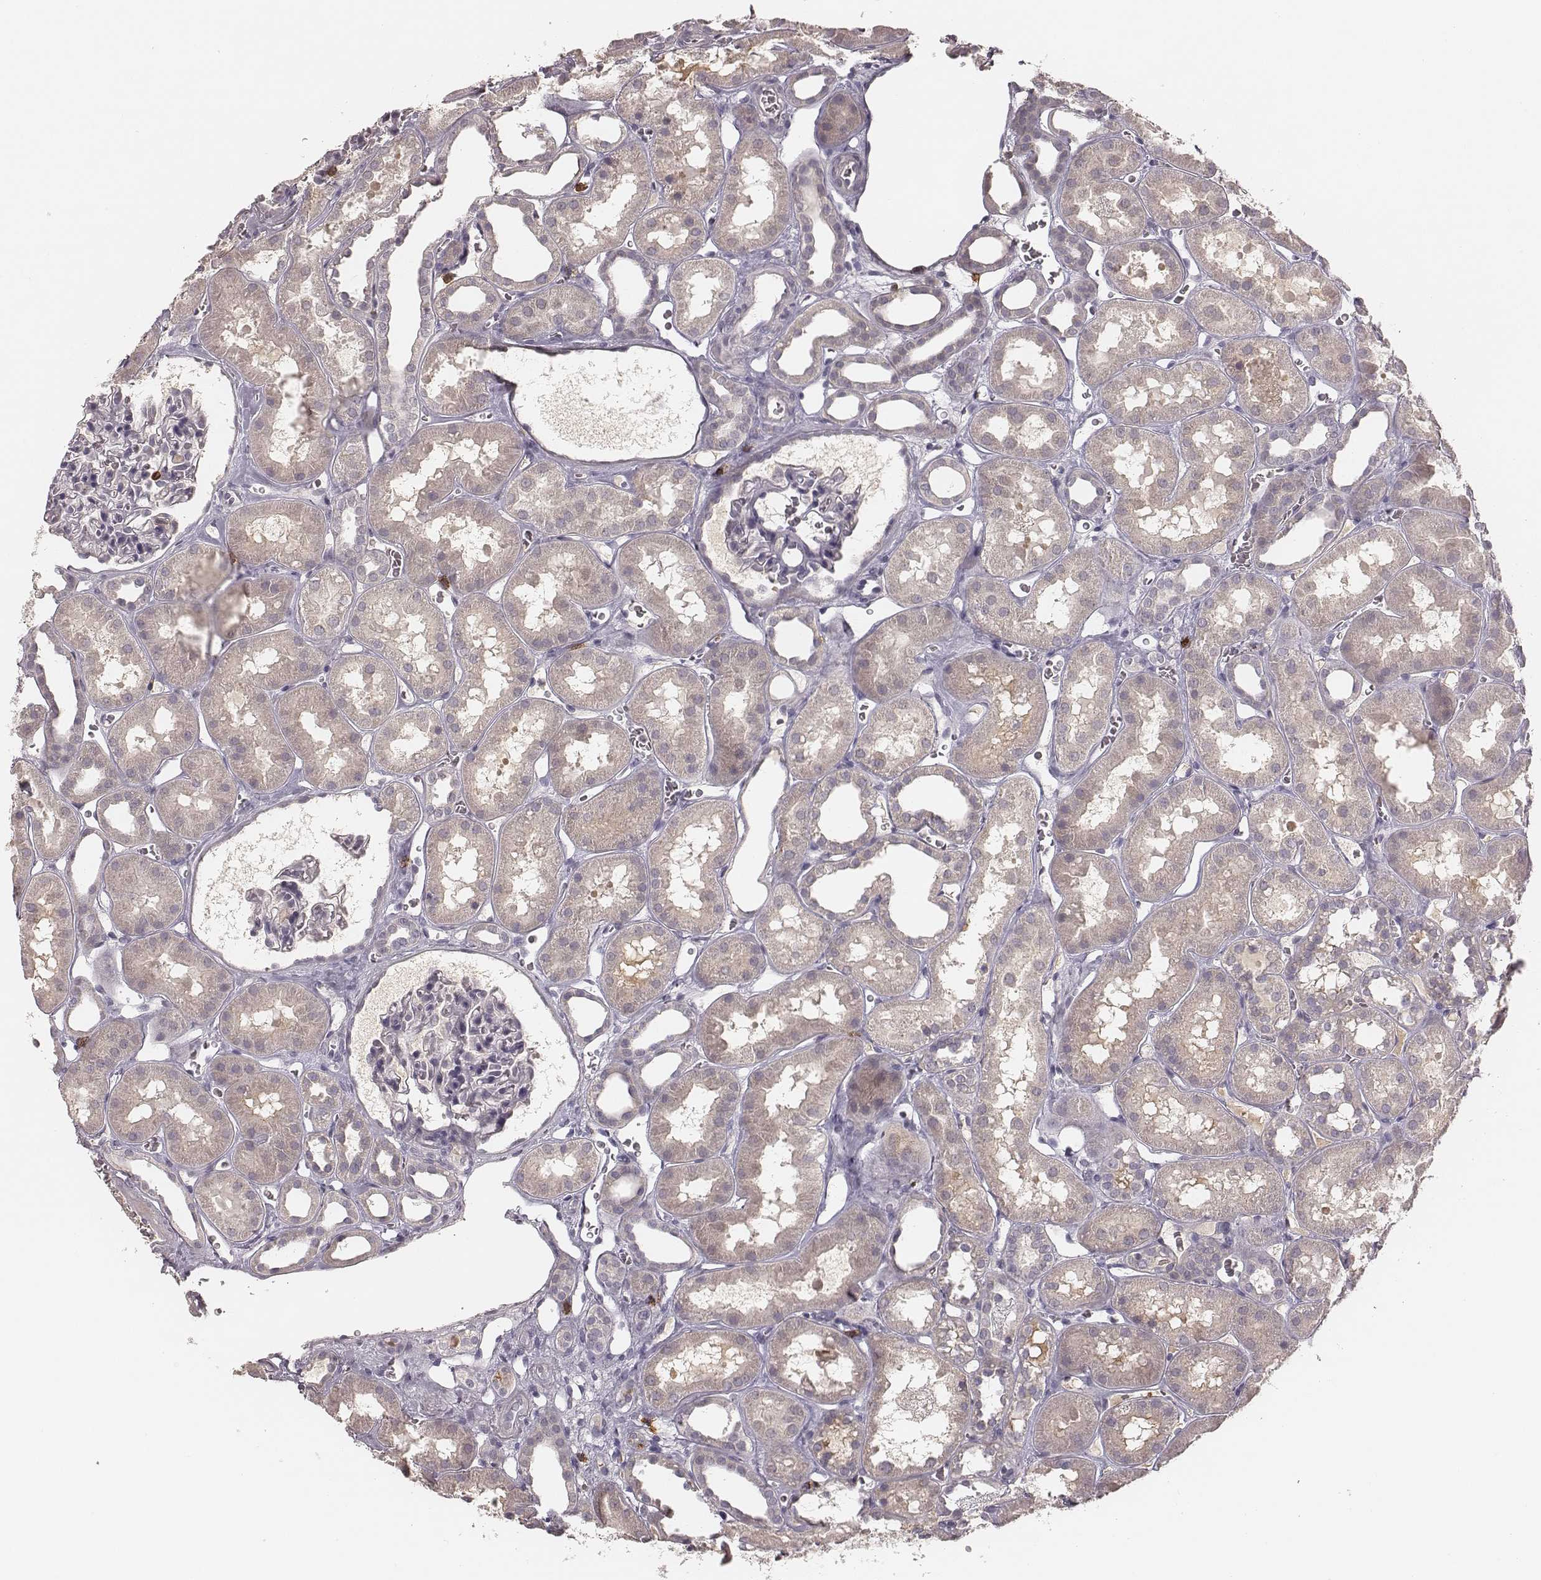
{"staining": {"intensity": "negative", "quantity": "none", "location": "none"}, "tissue": "kidney", "cell_type": "Cells in glomeruli", "image_type": "normal", "snomed": [{"axis": "morphology", "description": "Normal tissue, NOS"}, {"axis": "topography", "description": "Kidney"}], "caption": "Cells in glomeruli show no significant positivity in benign kidney.", "gene": "CD8A", "patient": {"sex": "female", "age": 41}}